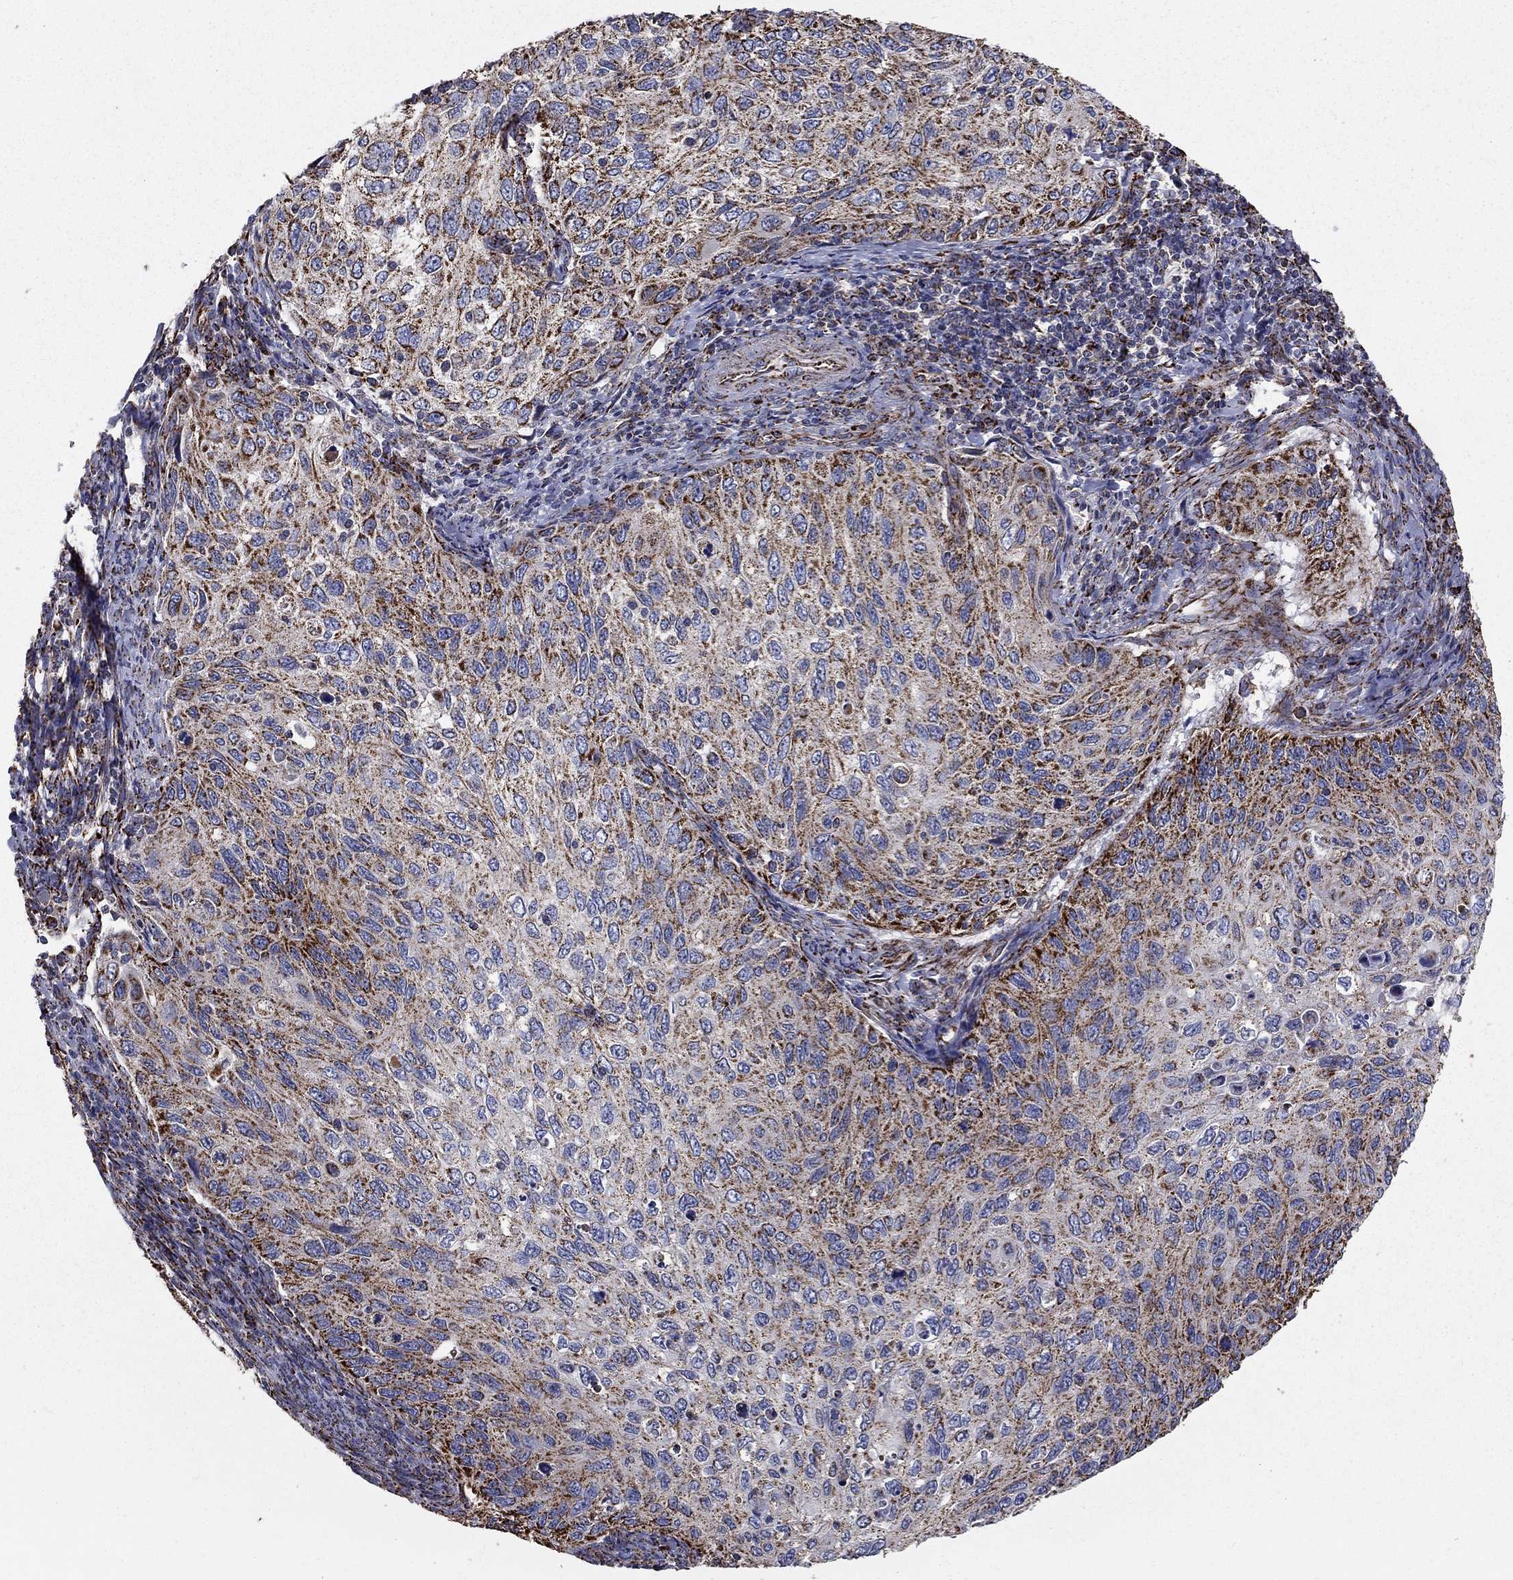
{"staining": {"intensity": "strong", "quantity": "25%-75%", "location": "cytoplasmic/membranous"}, "tissue": "cervical cancer", "cell_type": "Tumor cells", "image_type": "cancer", "snomed": [{"axis": "morphology", "description": "Squamous cell carcinoma, NOS"}, {"axis": "topography", "description": "Cervix"}], "caption": "DAB immunohistochemical staining of human cervical squamous cell carcinoma demonstrates strong cytoplasmic/membranous protein positivity in about 25%-75% of tumor cells.", "gene": "GCSH", "patient": {"sex": "female", "age": 70}}